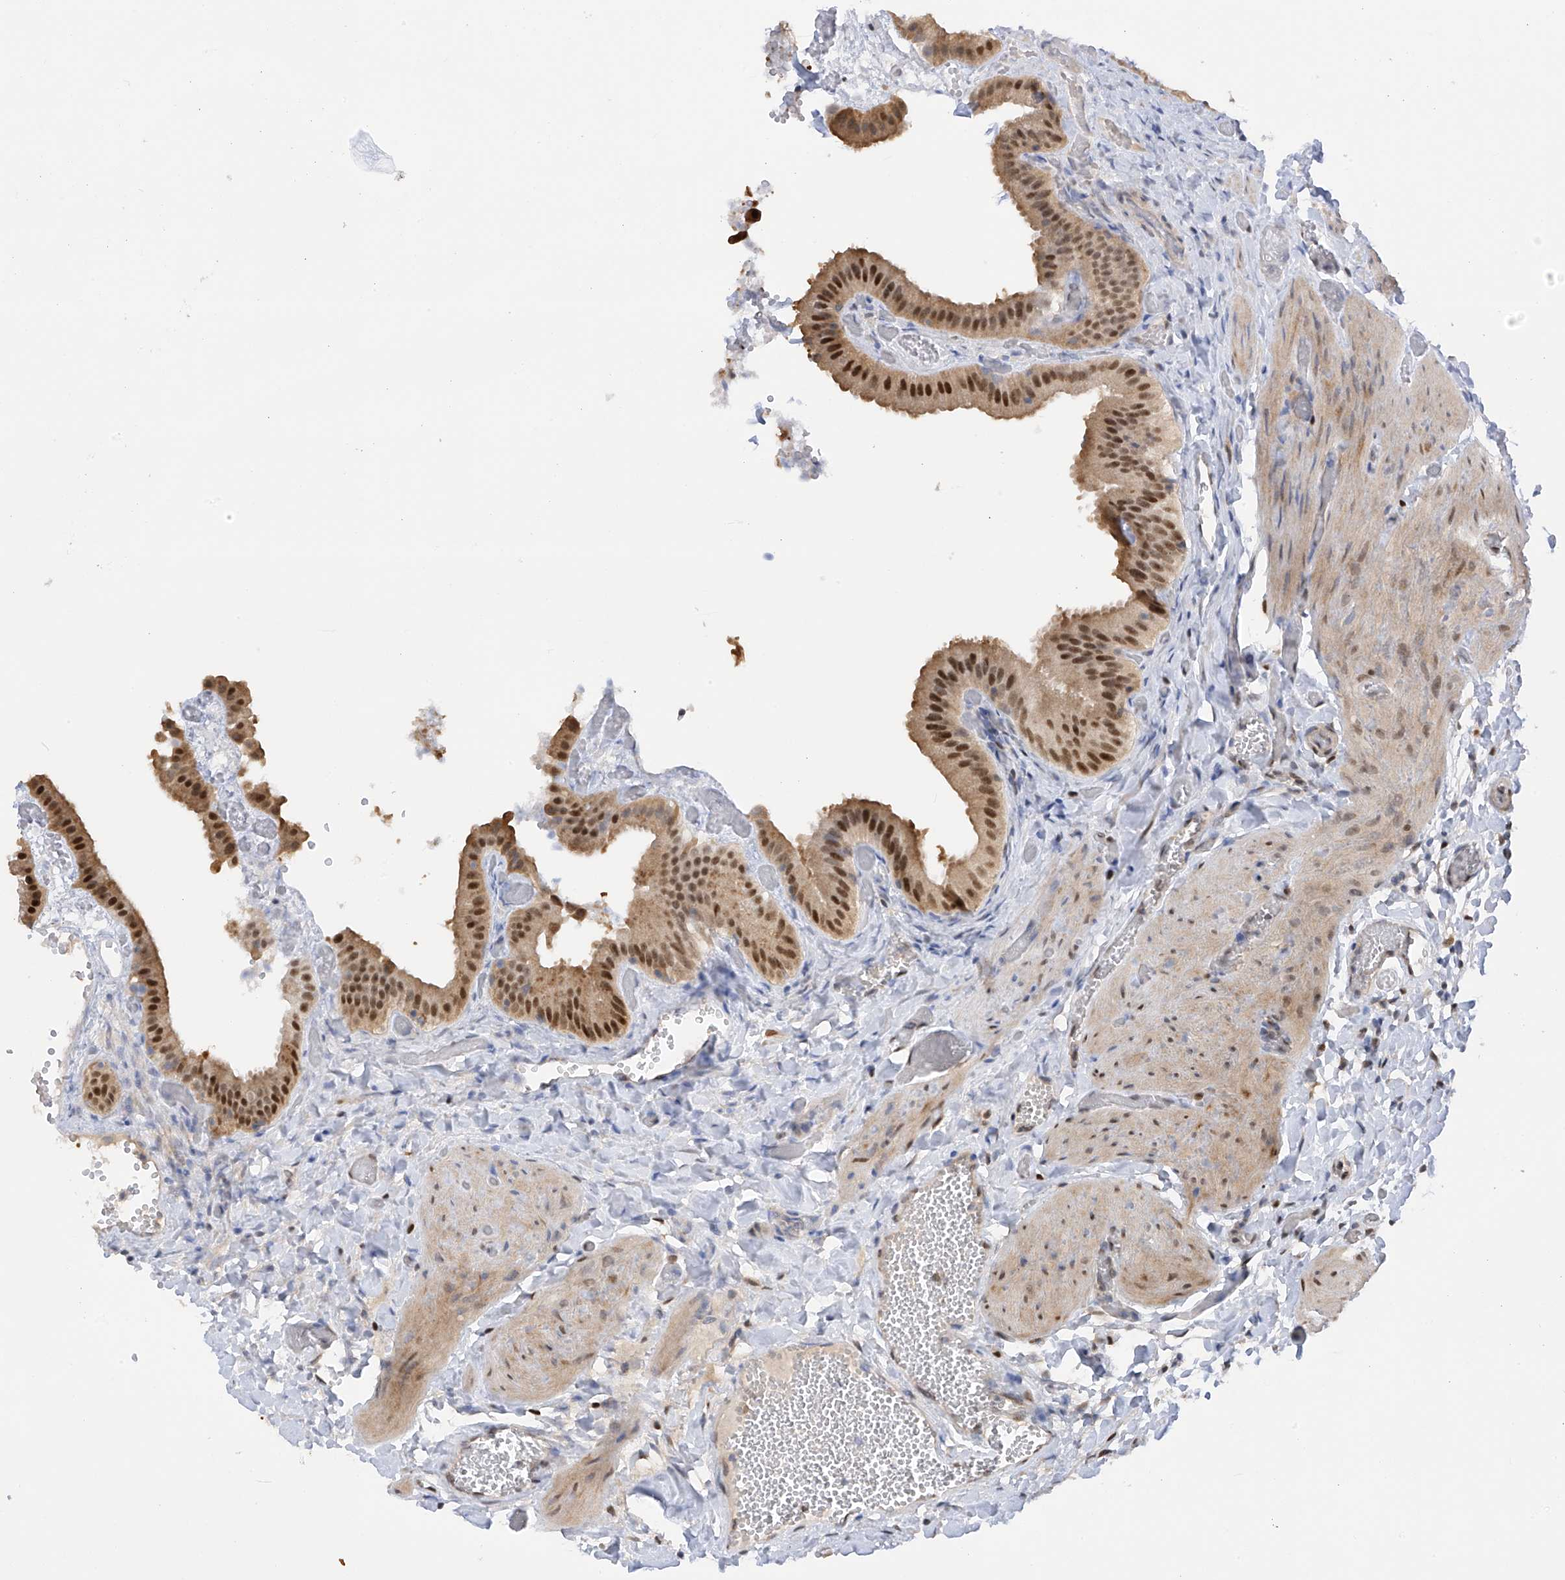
{"staining": {"intensity": "moderate", "quantity": ">75%", "location": "cytoplasmic/membranous,nuclear"}, "tissue": "gallbladder", "cell_type": "Glandular cells", "image_type": "normal", "snomed": [{"axis": "morphology", "description": "Normal tissue, NOS"}, {"axis": "topography", "description": "Gallbladder"}], "caption": "Protein expression analysis of unremarkable human gallbladder reveals moderate cytoplasmic/membranous,nuclear staining in approximately >75% of glandular cells. (DAB = brown stain, brightfield microscopy at high magnification).", "gene": "PMM1", "patient": {"sex": "female", "age": 64}}